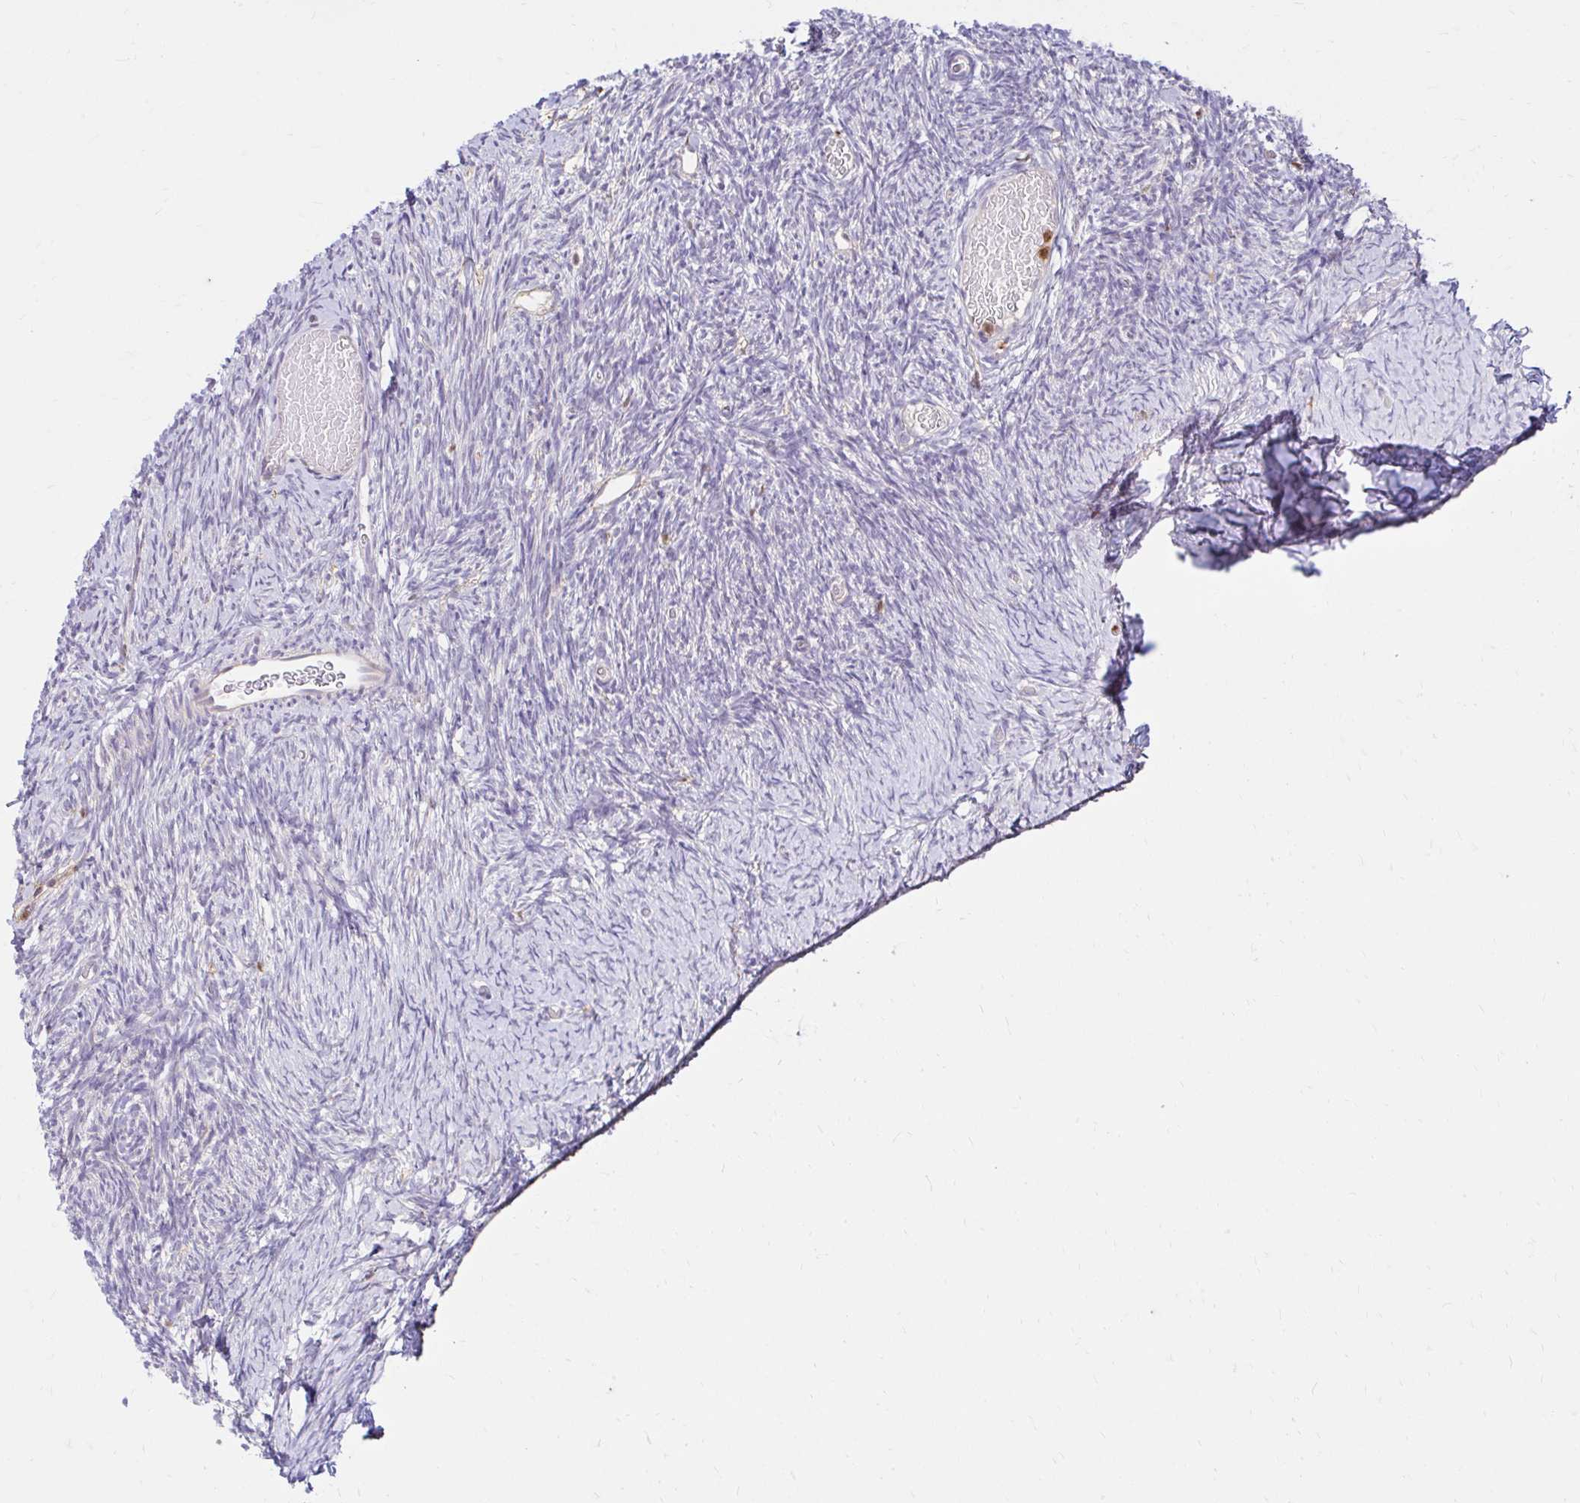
{"staining": {"intensity": "negative", "quantity": "none", "location": "none"}, "tissue": "ovary", "cell_type": "Follicle cells", "image_type": "normal", "snomed": [{"axis": "morphology", "description": "Normal tissue, NOS"}, {"axis": "topography", "description": "Ovary"}], "caption": "The micrograph shows no staining of follicle cells in normal ovary.", "gene": "PYCARD", "patient": {"sex": "female", "age": 39}}